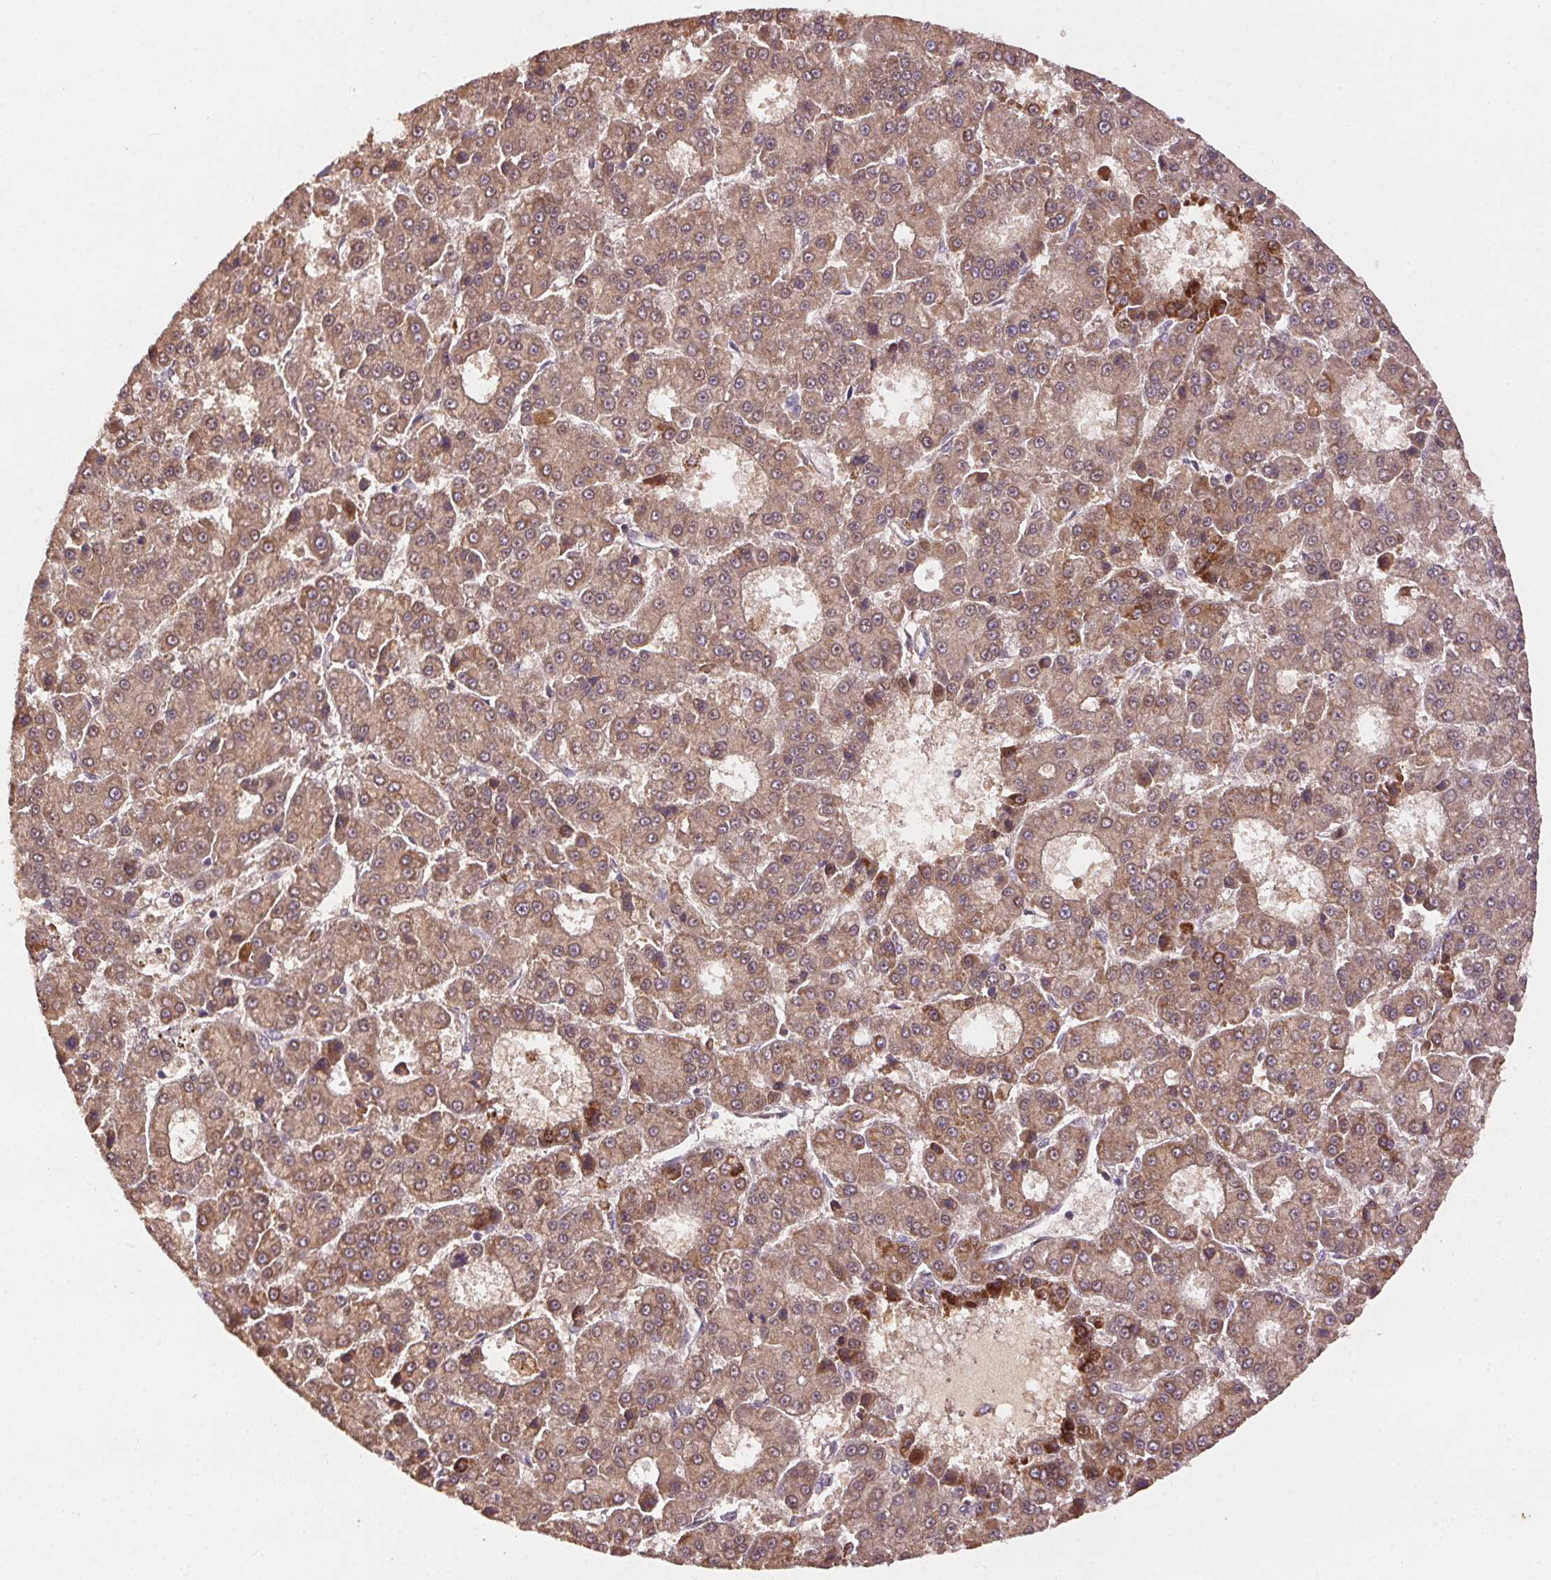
{"staining": {"intensity": "moderate", "quantity": ">75%", "location": "cytoplasmic/membranous"}, "tissue": "liver cancer", "cell_type": "Tumor cells", "image_type": "cancer", "snomed": [{"axis": "morphology", "description": "Carcinoma, Hepatocellular, NOS"}, {"axis": "topography", "description": "Liver"}], "caption": "This photomicrograph demonstrates immunohistochemistry staining of human hepatocellular carcinoma (liver), with medium moderate cytoplasmic/membranous expression in about >75% of tumor cells.", "gene": "FNBP1L", "patient": {"sex": "male", "age": 70}}